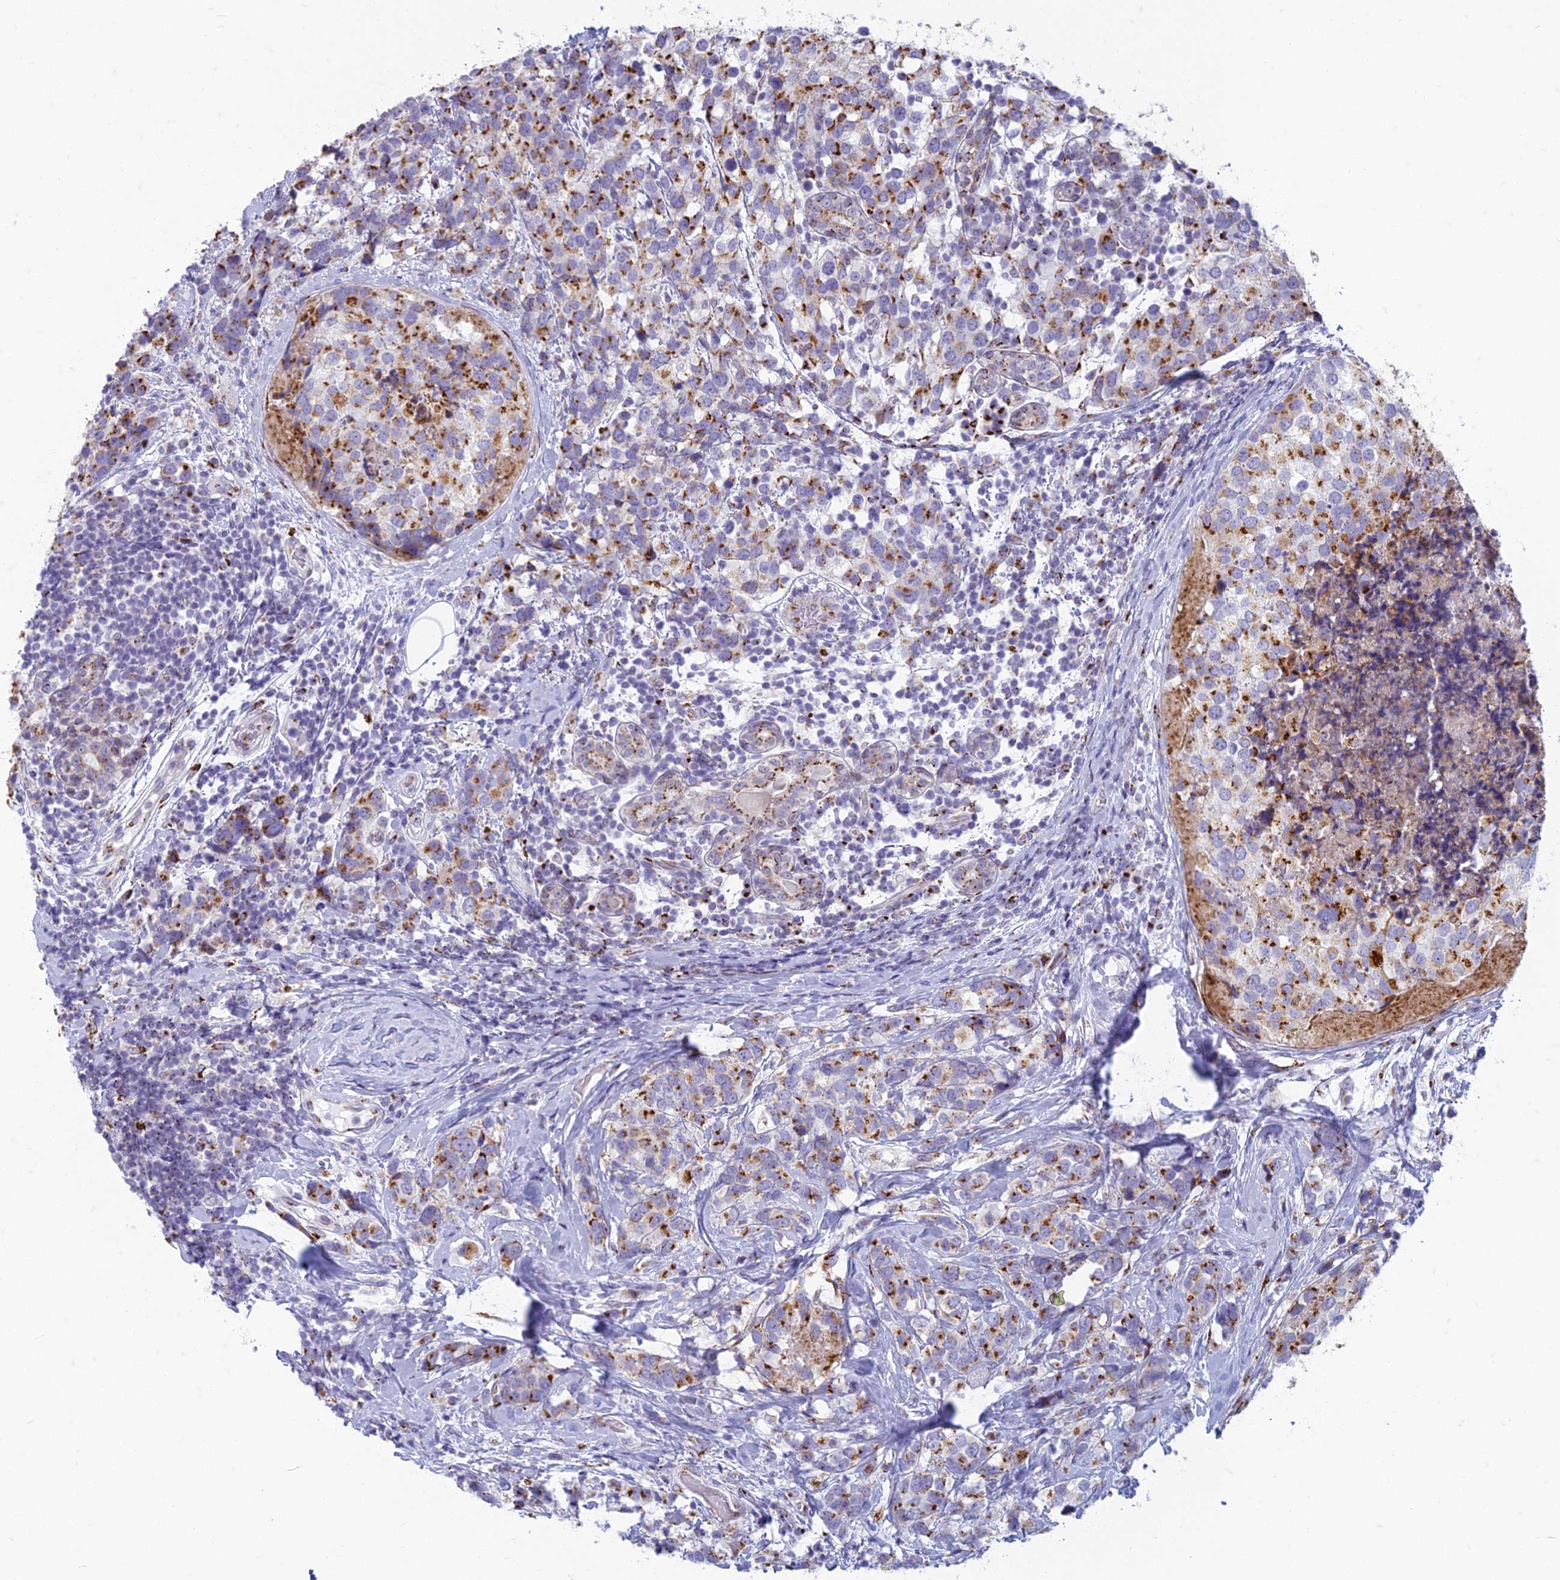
{"staining": {"intensity": "strong", "quantity": ">75%", "location": "cytoplasmic/membranous"}, "tissue": "breast cancer", "cell_type": "Tumor cells", "image_type": "cancer", "snomed": [{"axis": "morphology", "description": "Lobular carcinoma"}, {"axis": "topography", "description": "Breast"}], "caption": "Immunohistochemistry (IHC) of lobular carcinoma (breast) displays high levels of strong cytoplasmic/membranous positivity in approximately >75% of tumor cells.", "gene": "FAM3C", "patient": {"sex": "female", "age": 59}}